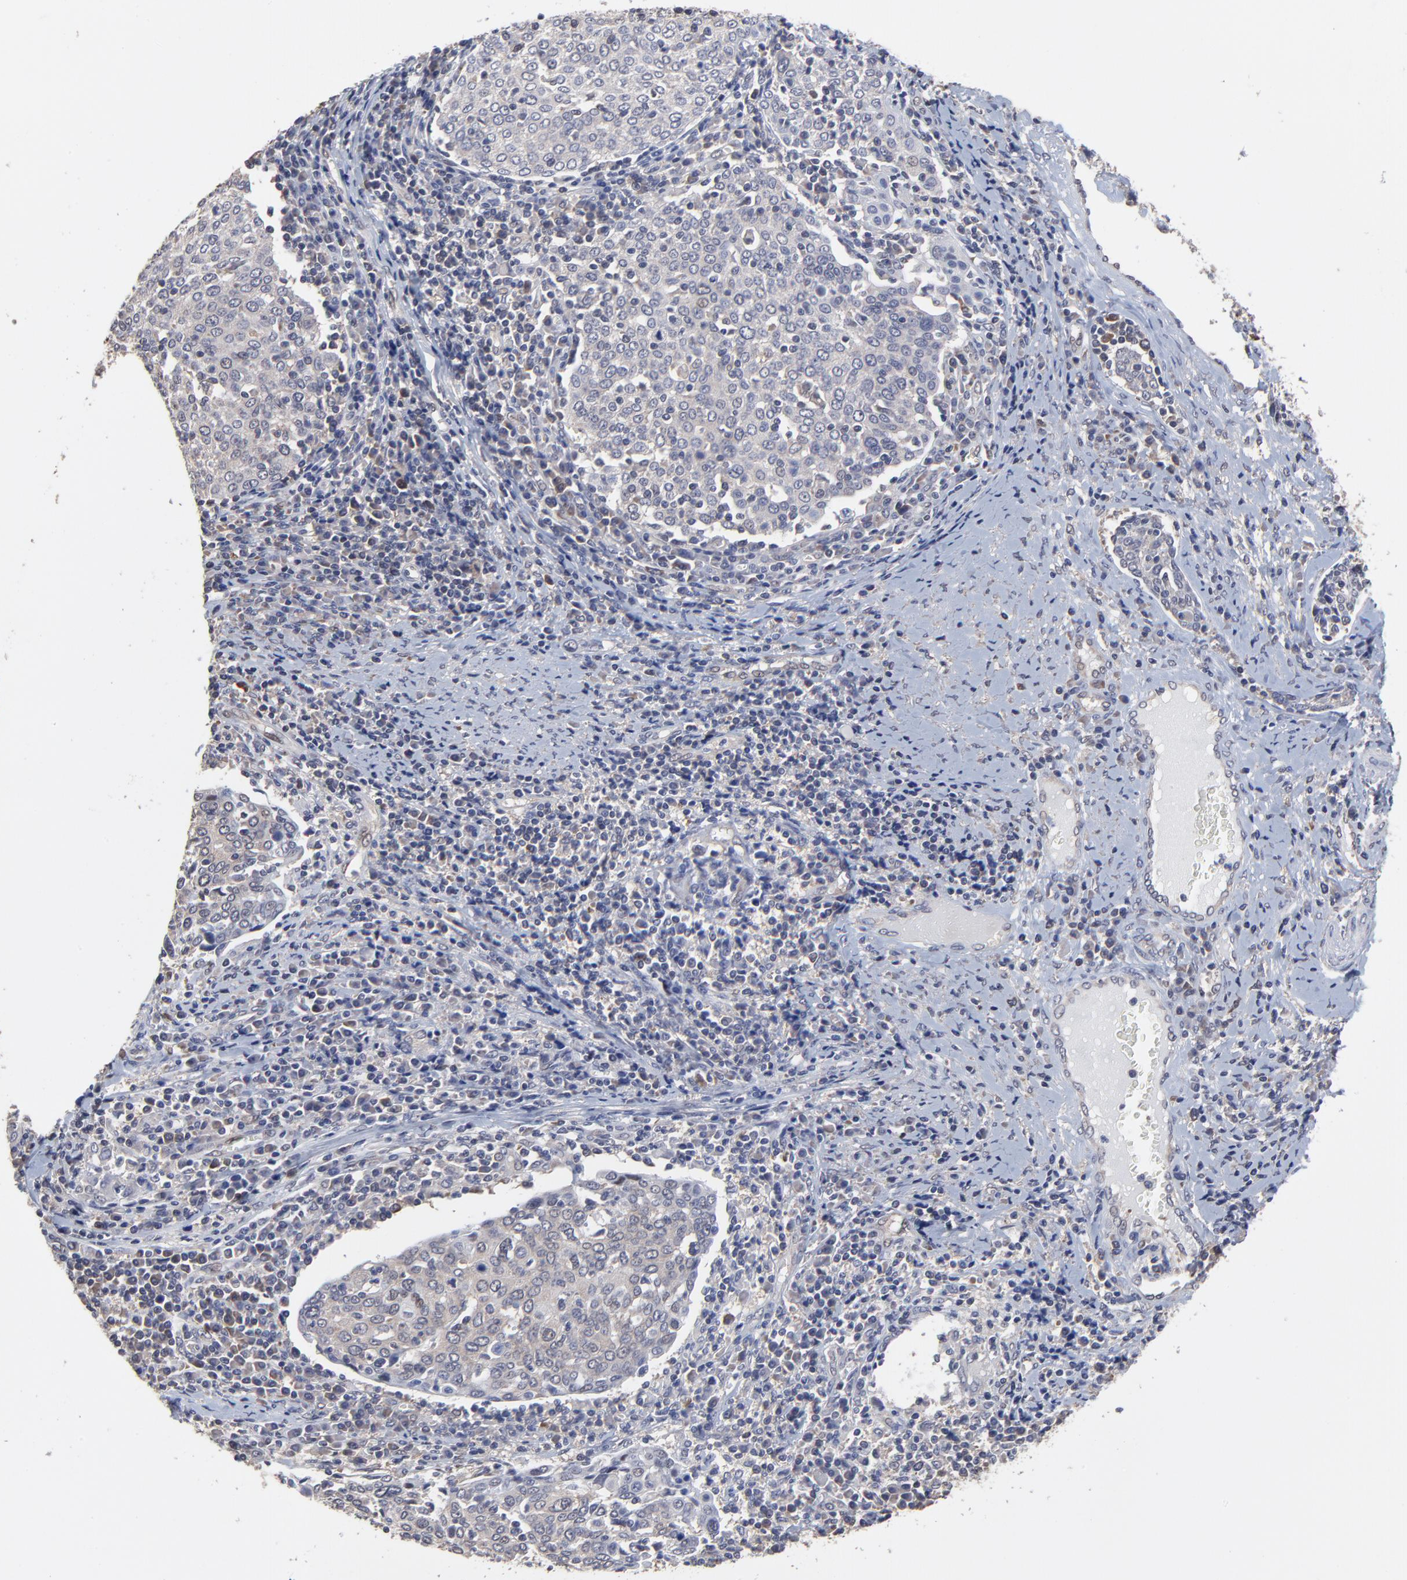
{"staining": {"intensity": "weak", "quantity": ">75%", "location": "cytoplasmic/membranous"}, "tissue": "cervical cancer", "cell_type": "Tumor cells", "image_type": "cancer", "snomed": [{"axis": "morphology", "description": "Squamous cell carcinoma, NOS"}, {"axis": "topography", "description": "Cervix"}], "caption": "The micrograph reveals immunohistochemical staining of cervical cancer (squamous cell carcinoma). There is weak cytoplasmic/membranous expression is identified in approximately >75% of tumor cells.", "gene": "CCT2", "patient": {"sex": "female", "age": 40}}